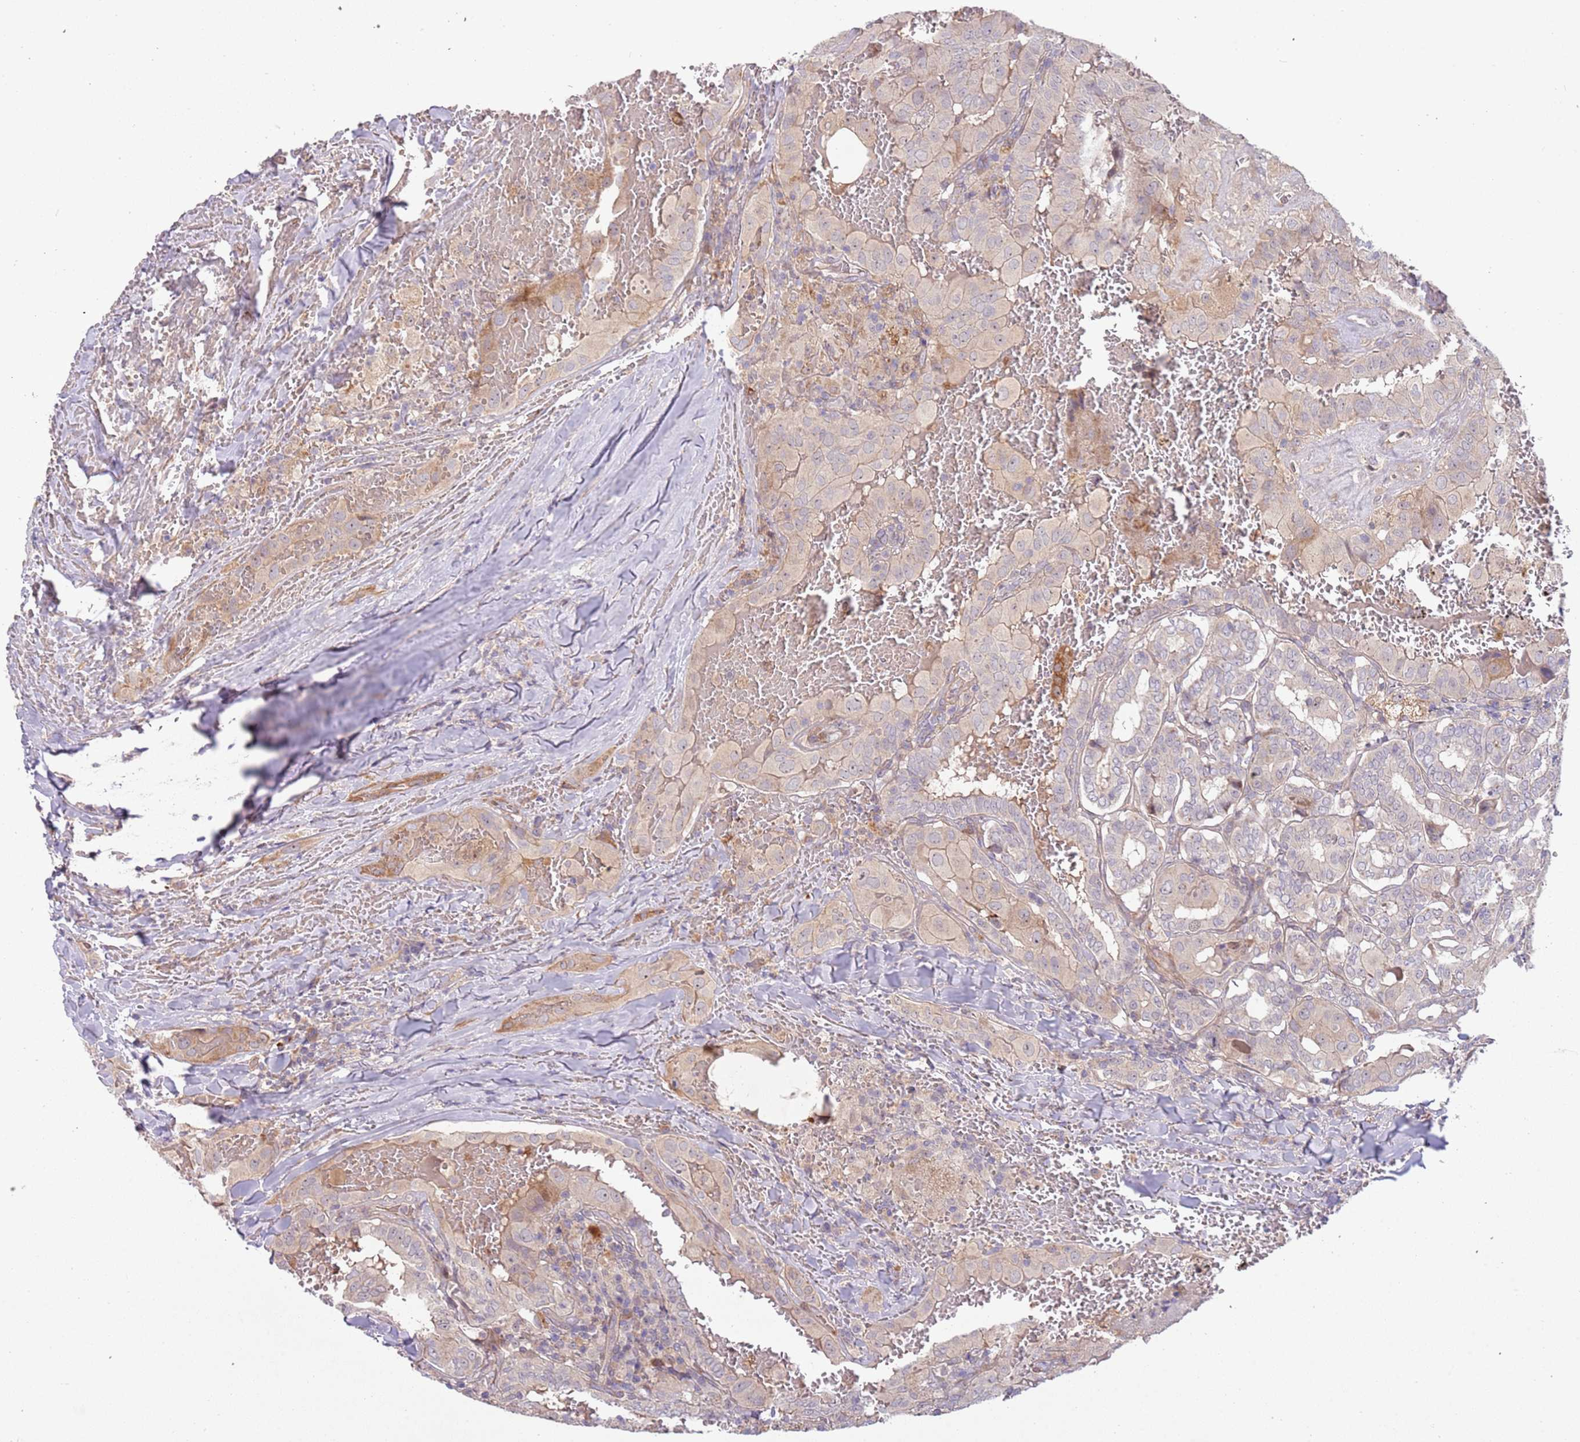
{"staining": {"intensity": "negative", "quantity": "none", "location": "none"}, "tissue": "thyroid cancer", "cell_type": "Tumor cells", "image_type": "cancer", "snomed": [{"axis": "morphology", "description": "Papillary adenocarcinoma, NOS"}, {"axis": "topography", "description": "Thyroid gland"}], "caption": "Immunohistochemistry (IHC) histopathology image of human thyroid papillary adenocarcinoma stained for a protein (brown), which shows no positivity in tumor cells.", "gene": "TRAPPC6B", "patient": {"sex": "female", "age": 72}}